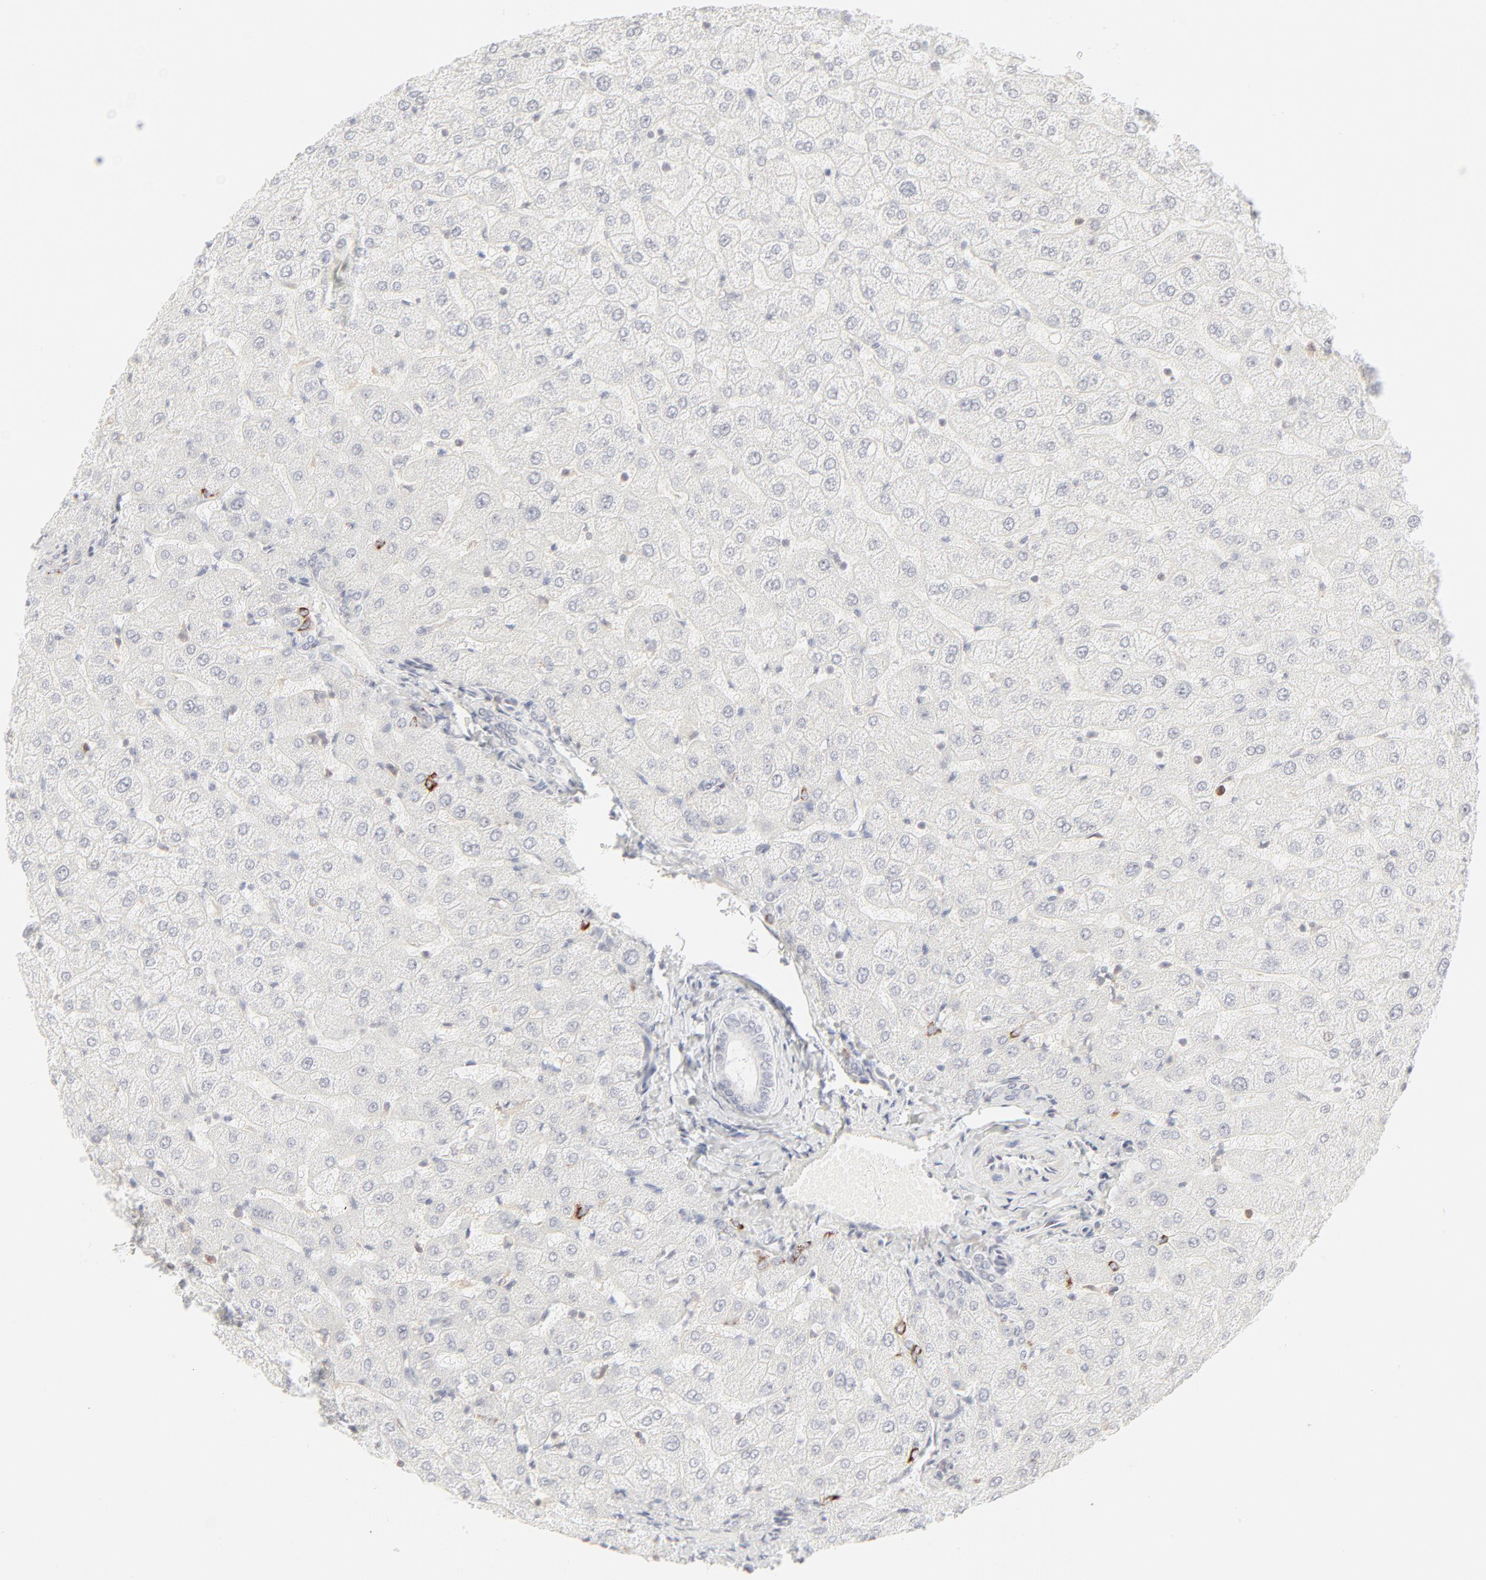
{"staining": {"intensity": "negative", "quantity": "none", "location": "none"}, "tissue": "liver", "cell_type": "Cholangiocytes", "image_type": "normal", "snomed": [{"axis": "morphology", "description": "Normal tissue, NOS"}, {"axis": "morphology", "description": "Fibrosis, NOS"}, {"axis": "topography", "description": "Liver"}], "caption": "DAB (3,3'-diaminobenzidine) immunohistochemical staining of benign human liver reveals no significant positivity in cholangiocytes.", "gene": "PRKCB", "patient": {"sex": "female", "age": 29}}